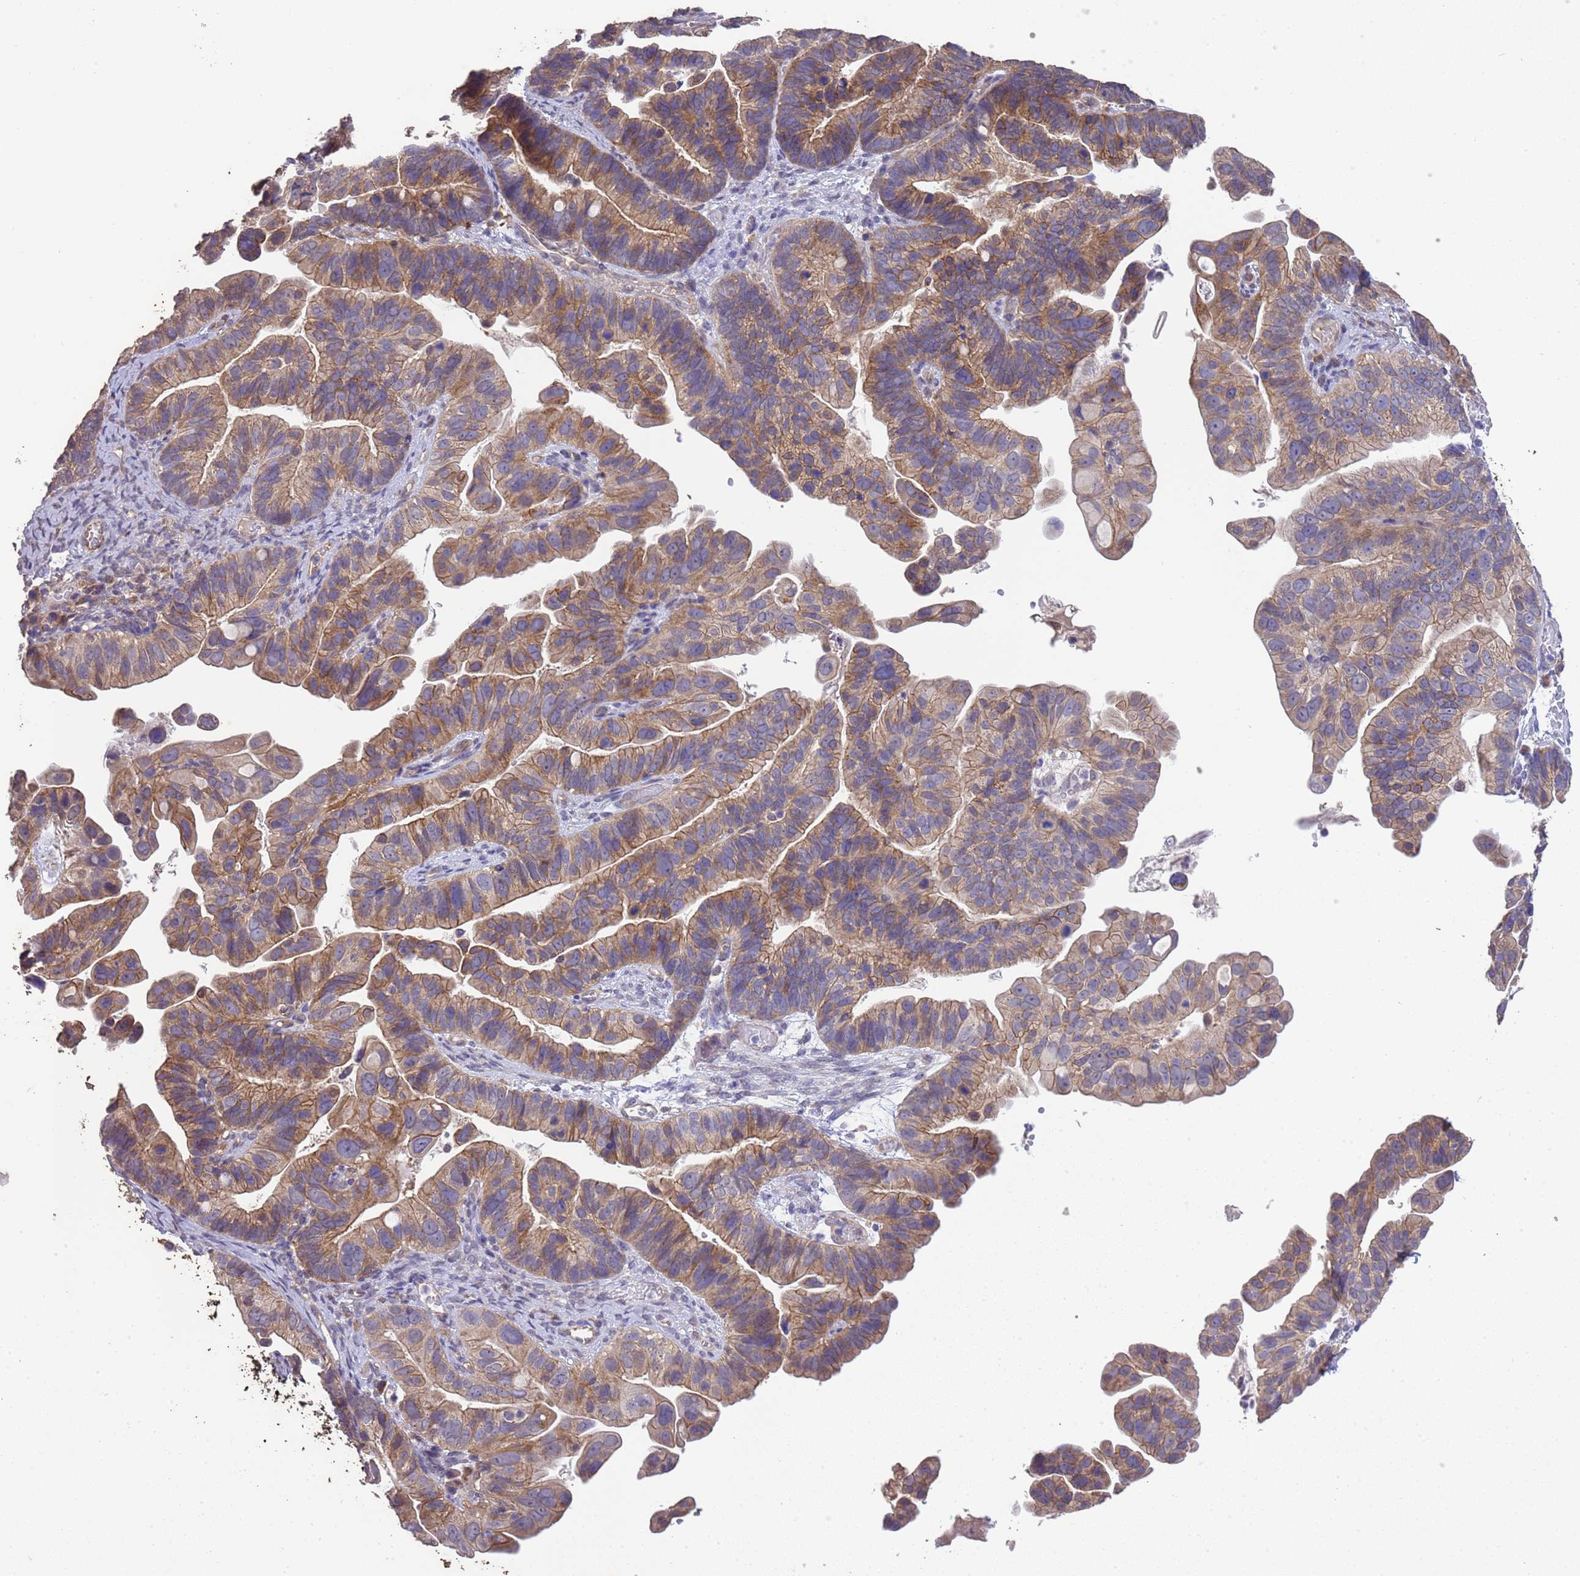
{"staining": {"intensity": "moderate", "quantity": ">75%", "location": "cytoplasmic/membranous"}, "tissue": "ovarian cancer", "cell_type": "Tumor cells", "image_type": "cancer", "snomed": [{"axis": "morphology", "description": "Cystadenocarcinoma, serous, NOS"}, {"axis": "topography", "description": "Ovary"}], "caption": "Immunohistochemistry (DAB (3,3'-diaminobenzidine)) staining of ovarian serous cystadenocarcinoma displays moderate cytoplasmic/membranous protein positivity in approximately >75% of tumor cells. (Brightfield microscopy of DAB IHC at high magnification).", "gene": "NPHP1", "patient": {"sex": "female", "age": 56}}